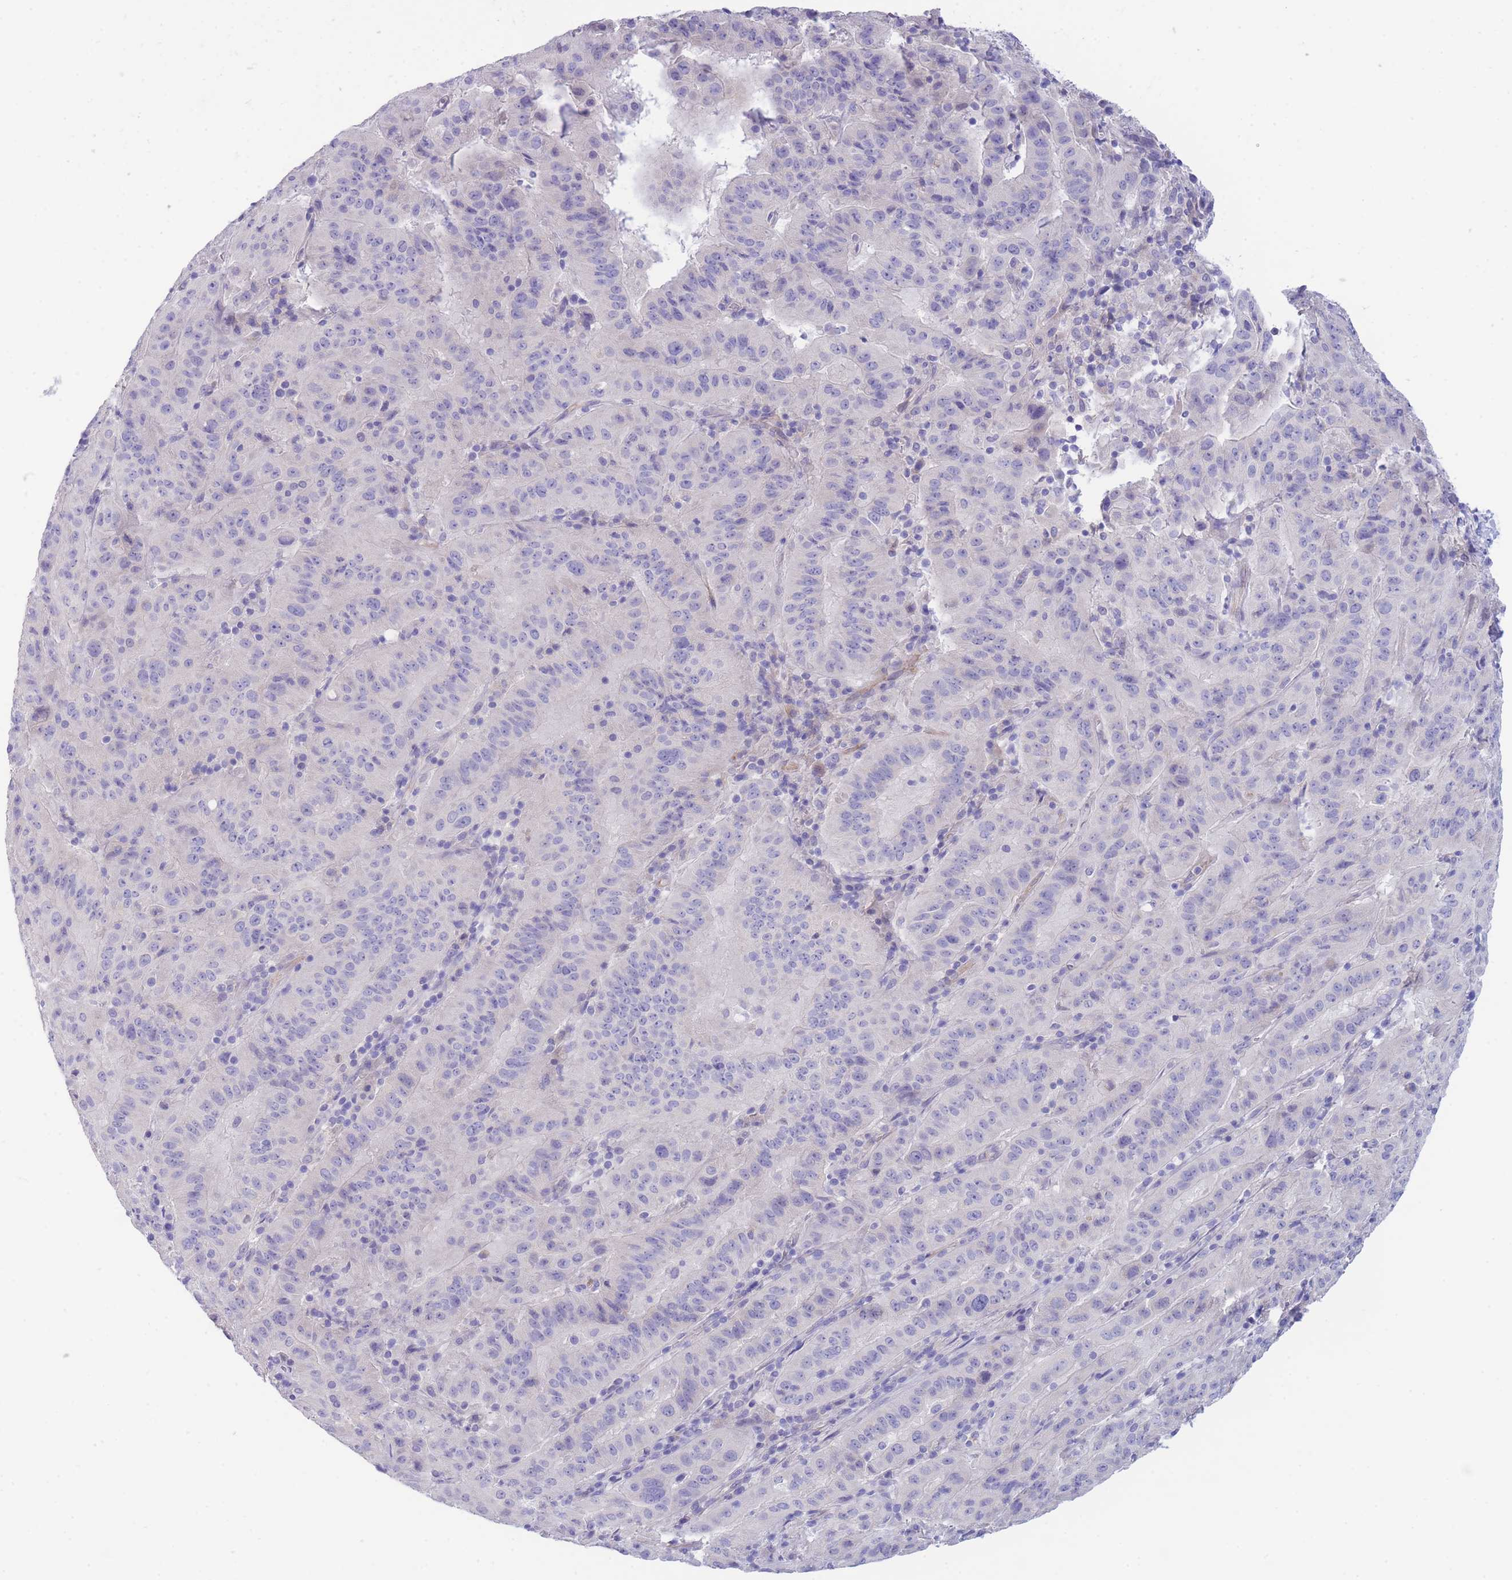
{"staining": {"intensity": "negative", "quantity": "none", "location": "none"}, "tissue": "pancreatic cancer", "cell_type": "Tumor cells", "image_type": "cancer", "snomed": [{"axis": "morphology", "description": "Adenocarcinoma, NOS"}, {"axis": "topography", "description": "Pancreas"}], "caption": "Immunohistochemistry micrograph of neoplastic tissue: human pancreatic cancer stained with DAB (3,3'-diaminobenzidine) displays no significant protein staining in tumor cells.", "gene": "PCDHB3", "patient": {"sex": "male", "age": 63}}